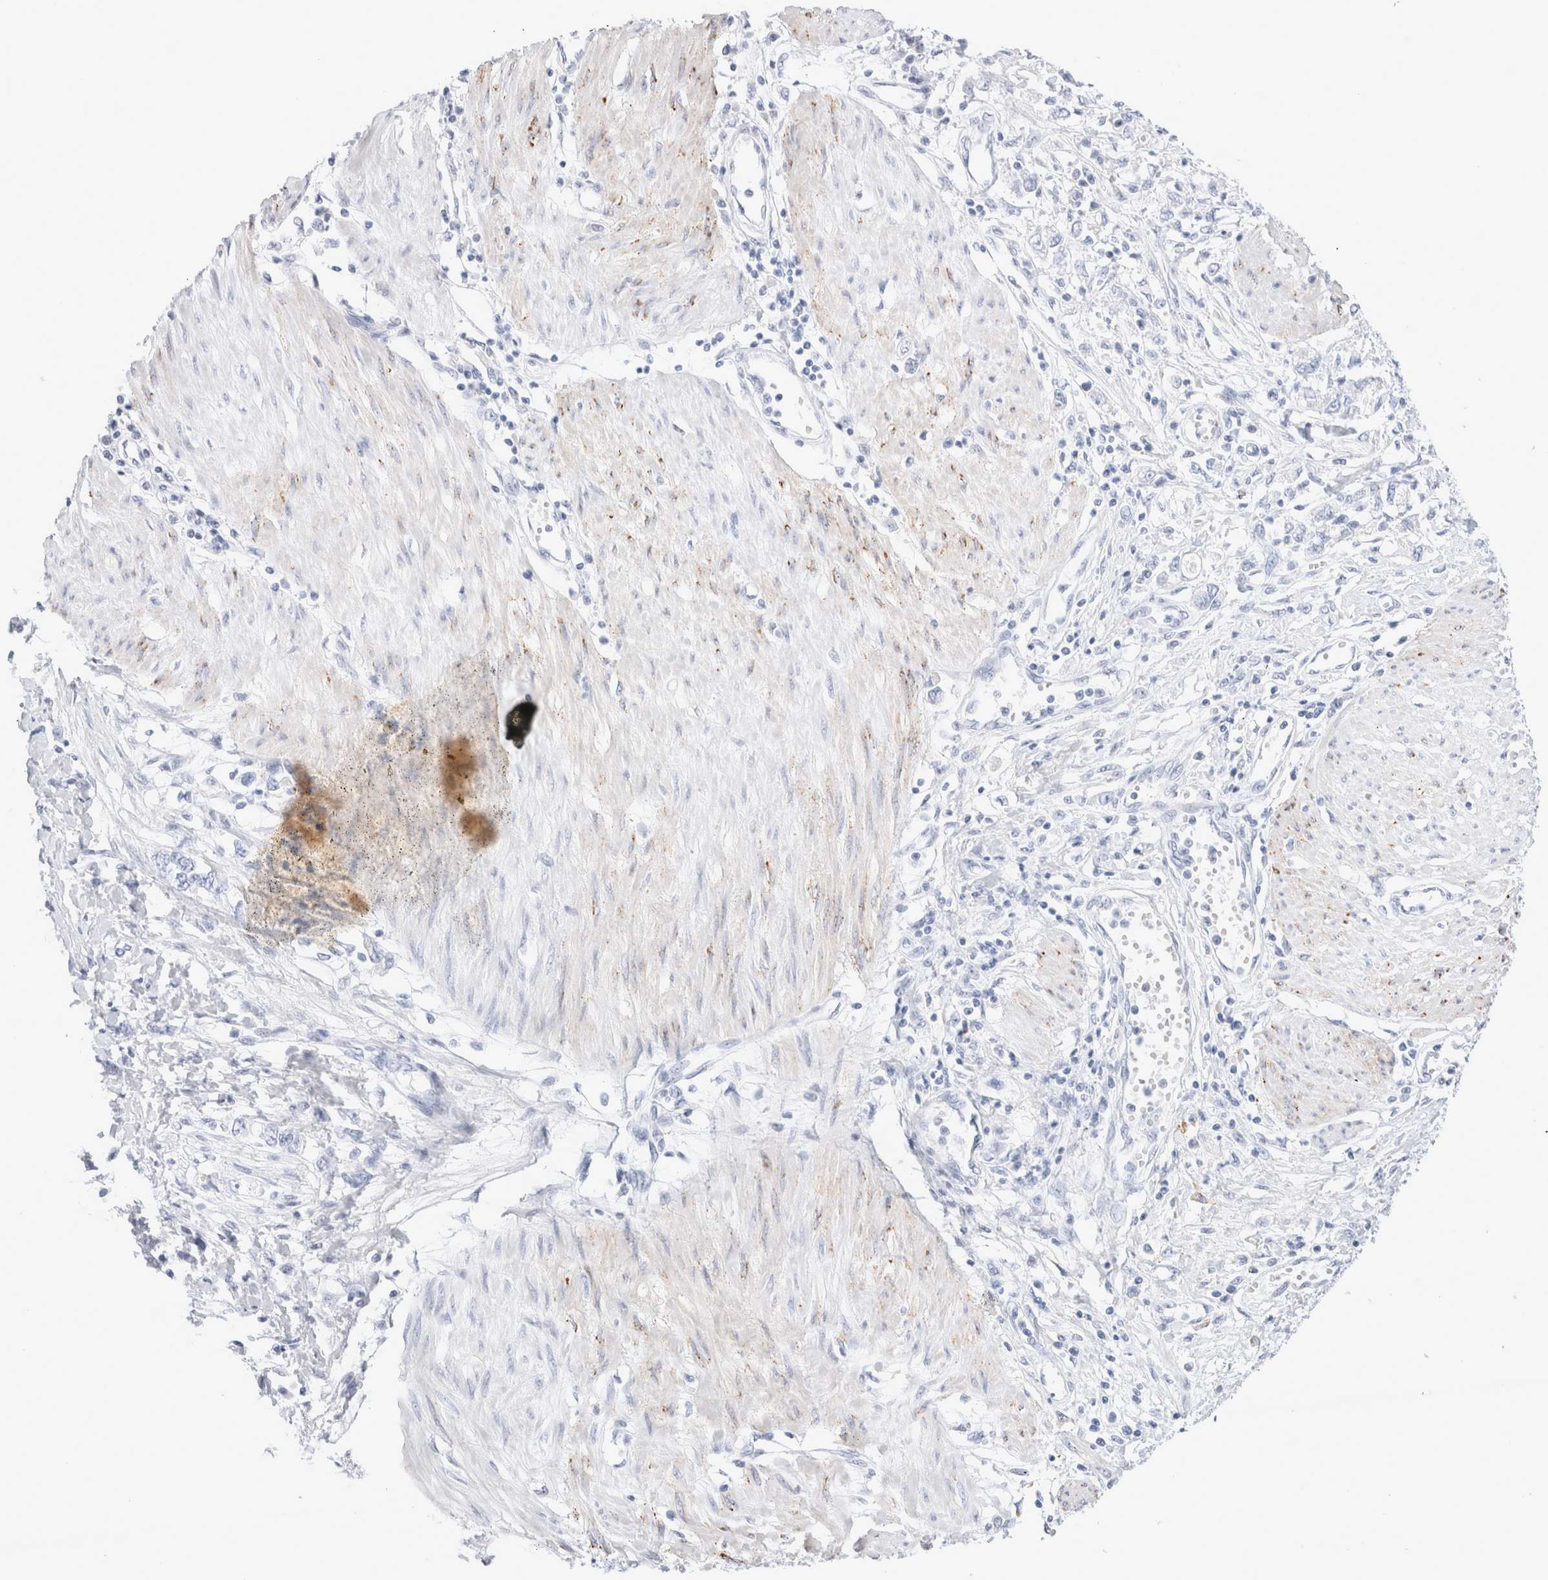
{"staining": {"intensity": "negative", "quantity": "none", "location": "none"}, "tissue": "stomach cancer", "cell_type": "Tumor cells", "image_type": "cancer", "snomed": [{"axis": "morphology", "description": "Adenocarcinoma, NOS"}, {"axis": "topography", "description": "Stomach"}], "caption": "Tumor cells are negative for brown protein staining in stomach adenocarcinoma.", "gene": "MUC15", "patient": {"sex": "female", "age": 76}}